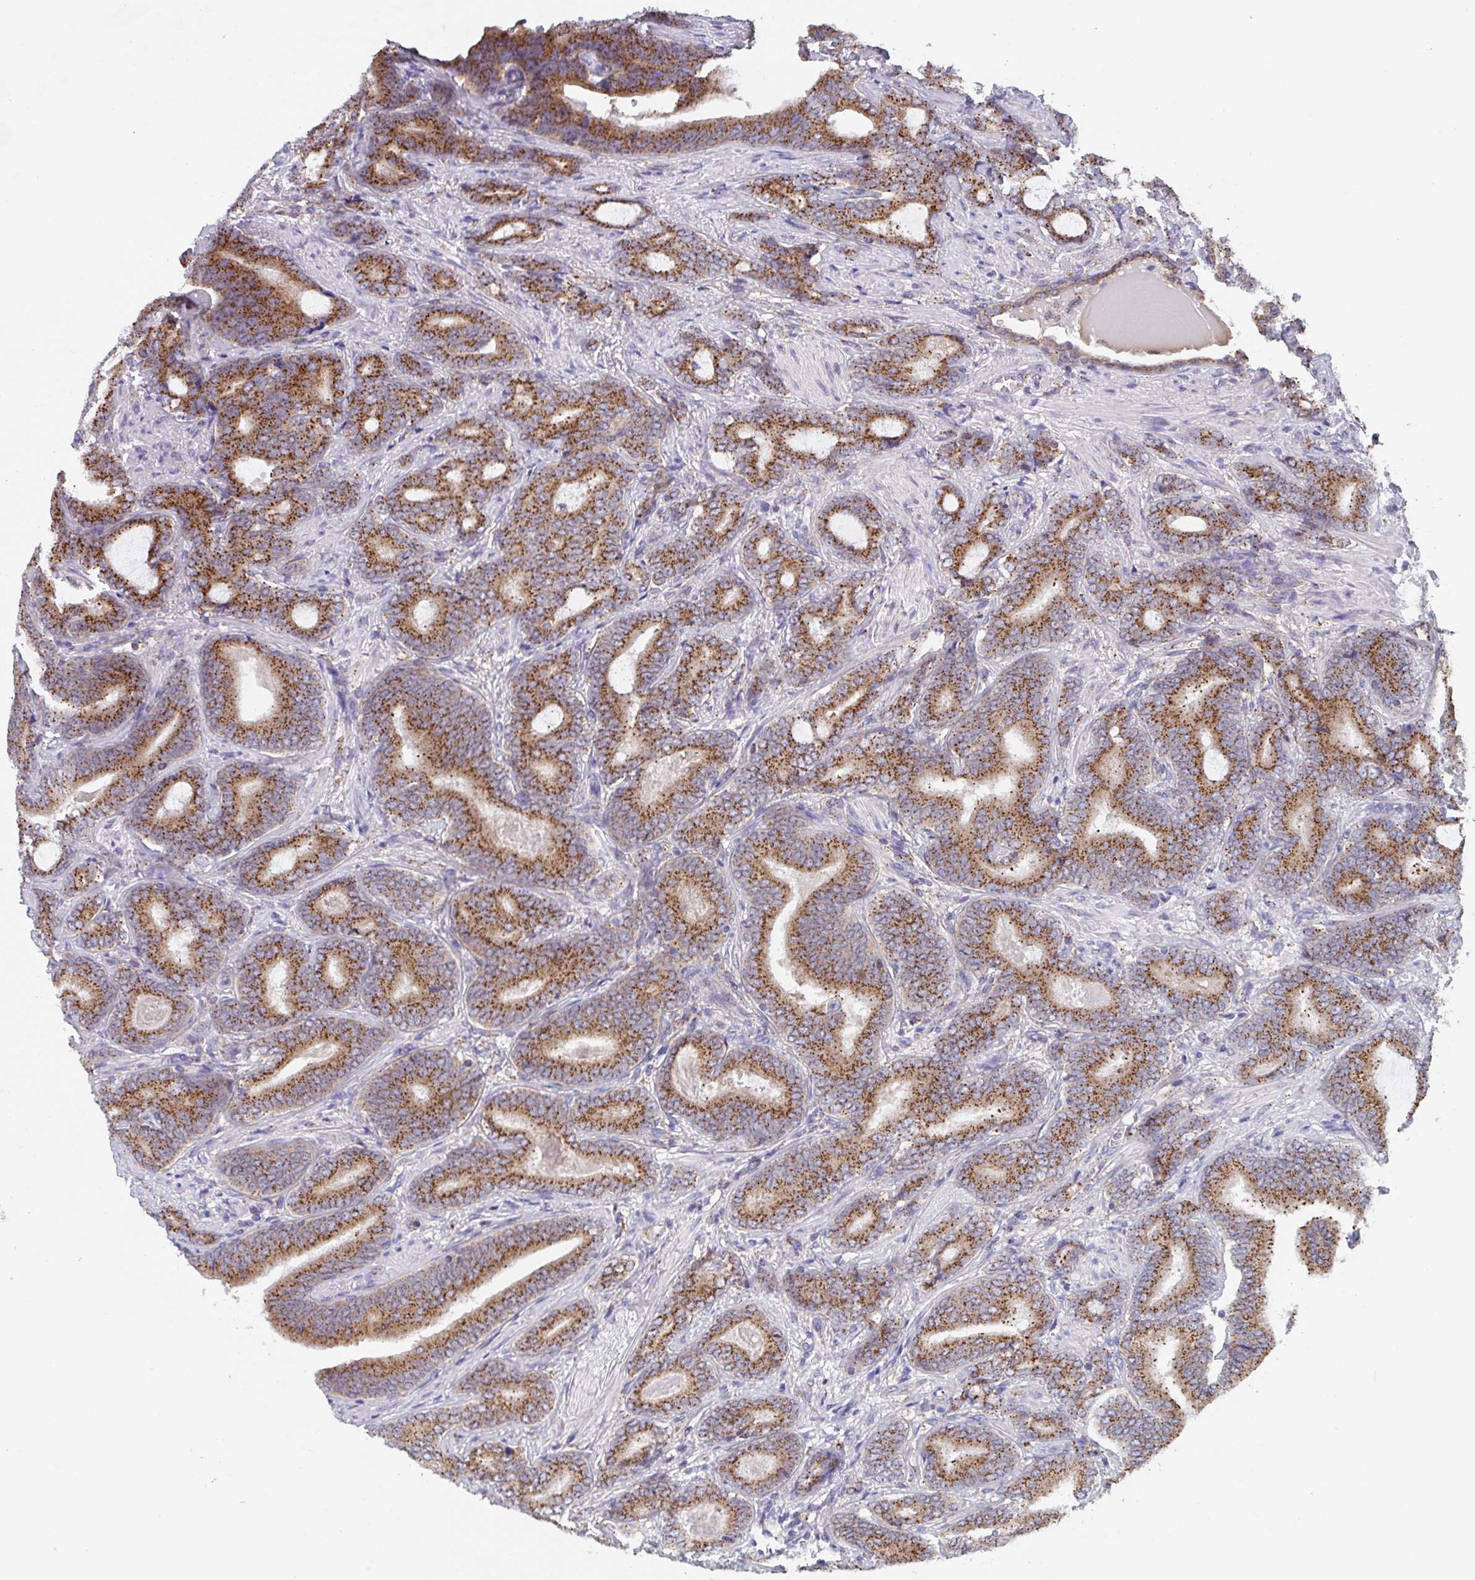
{"staining": {"intensity": "strong", "quantity": ">75%", "location": "cytoplasmic/membranous"}, "tissue": "prostate cancer", "cell_type": "Tumor cells", "image_type": "cancer", "snomed": [{"axis": "morphology", "description": "Adenocarcinoma, Low grade"}, {"axis": "topography", "description": "Prostate and seminal vesicle, NOS"}], "caption": "Prostate cancer stained with a protein marker exhibits strong staining in tumor cells.", "gene": "PROSER3", "patient": {"sex": "male", "age": 61}}